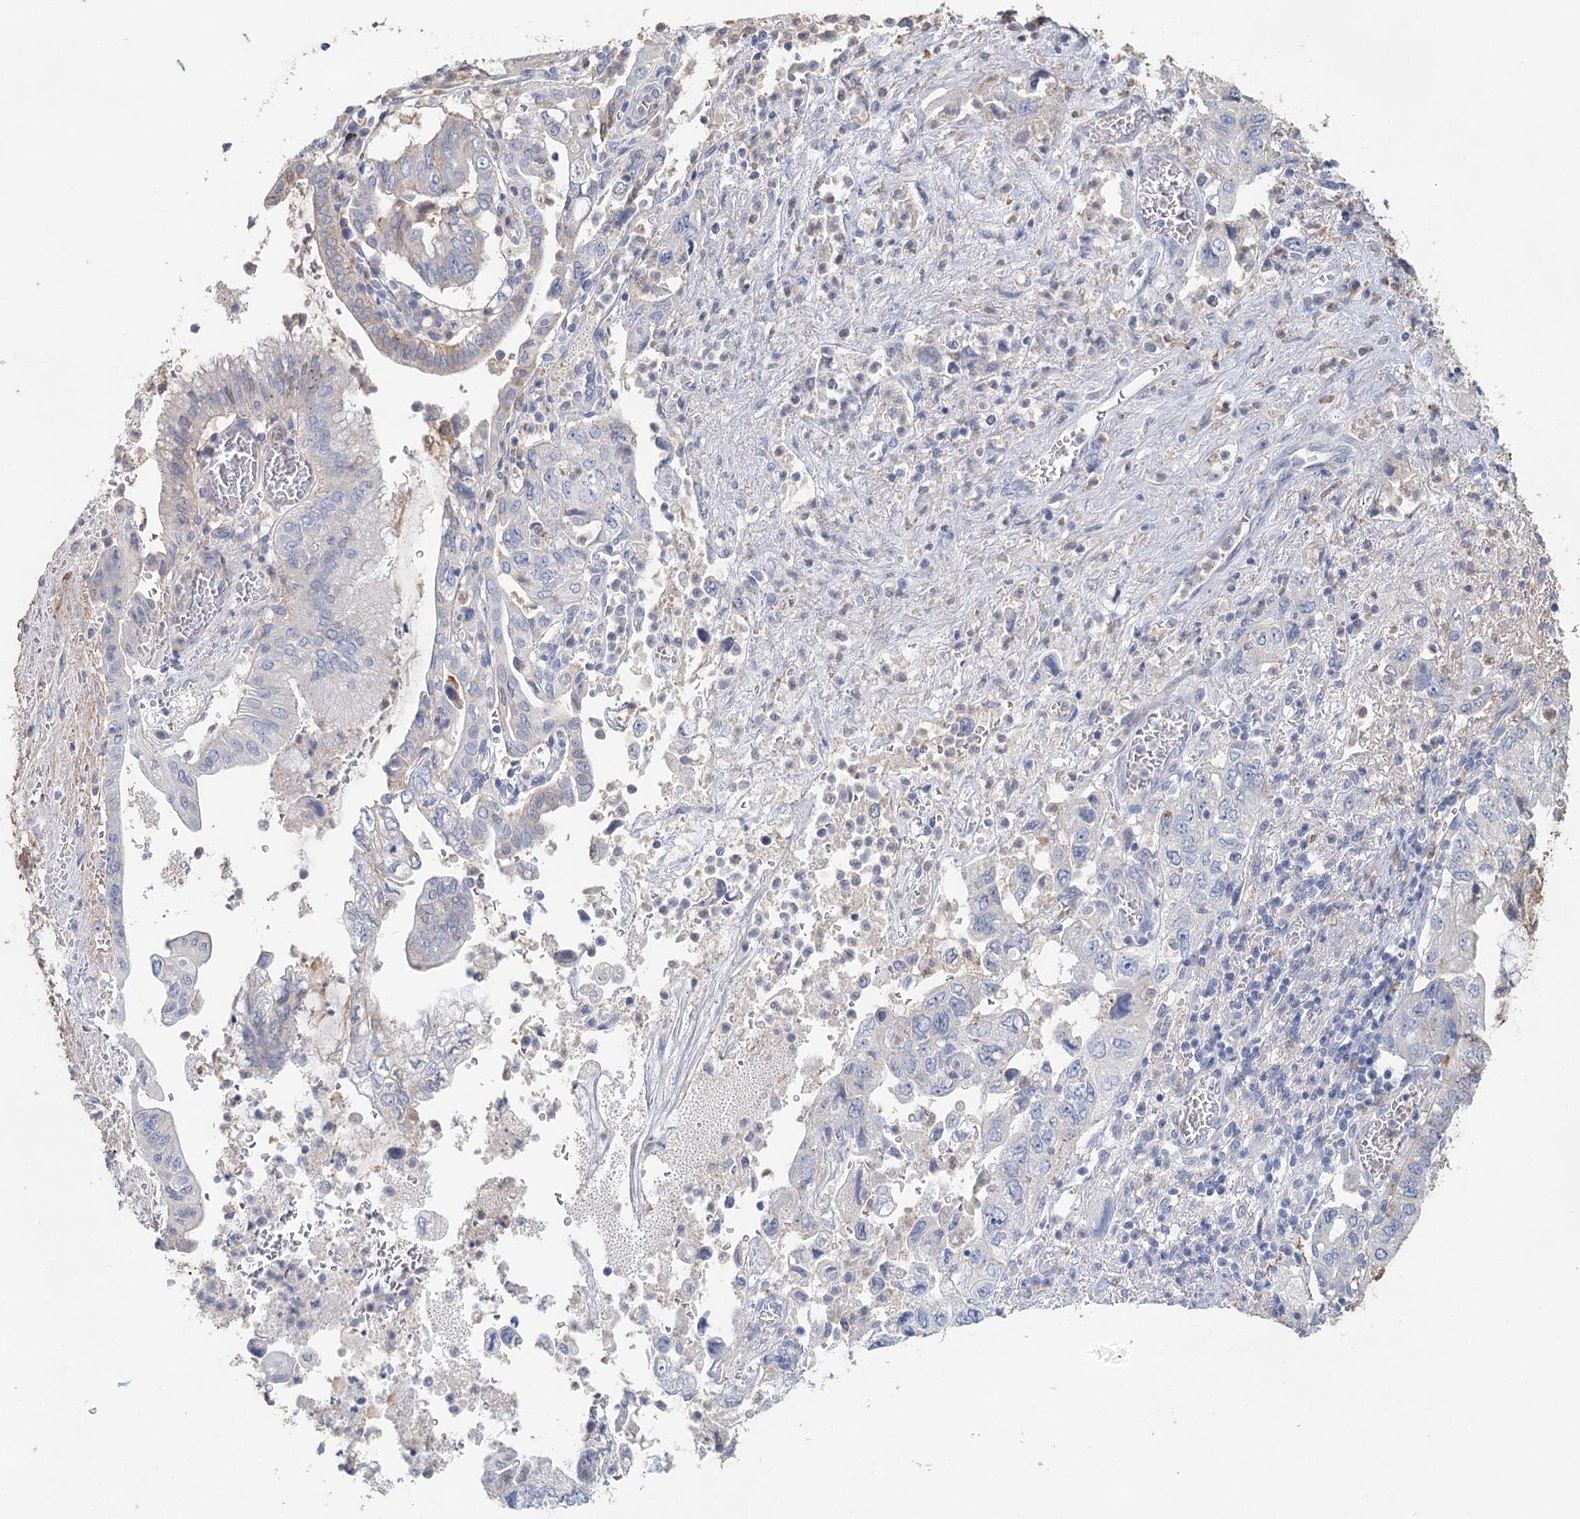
{"staining": {"intensity": "negative", "quantity": "none", "location": "none"}, "tissue": "pancreatic cancer", "cell_type": "Tumor cells", "image_type": "cancer", "snomed": [{"axis": "morphology", "description": "Adenocarcinoma, NOS"}, {"axis": "topography", "description": "Pancreas"}], "caption": "Immunohistochemistry of human pancreatic adenocarcinoma shows no staining in tumor cells.", "gene": "MYL6B", "patient": {"sex": "female", "age": 73}}